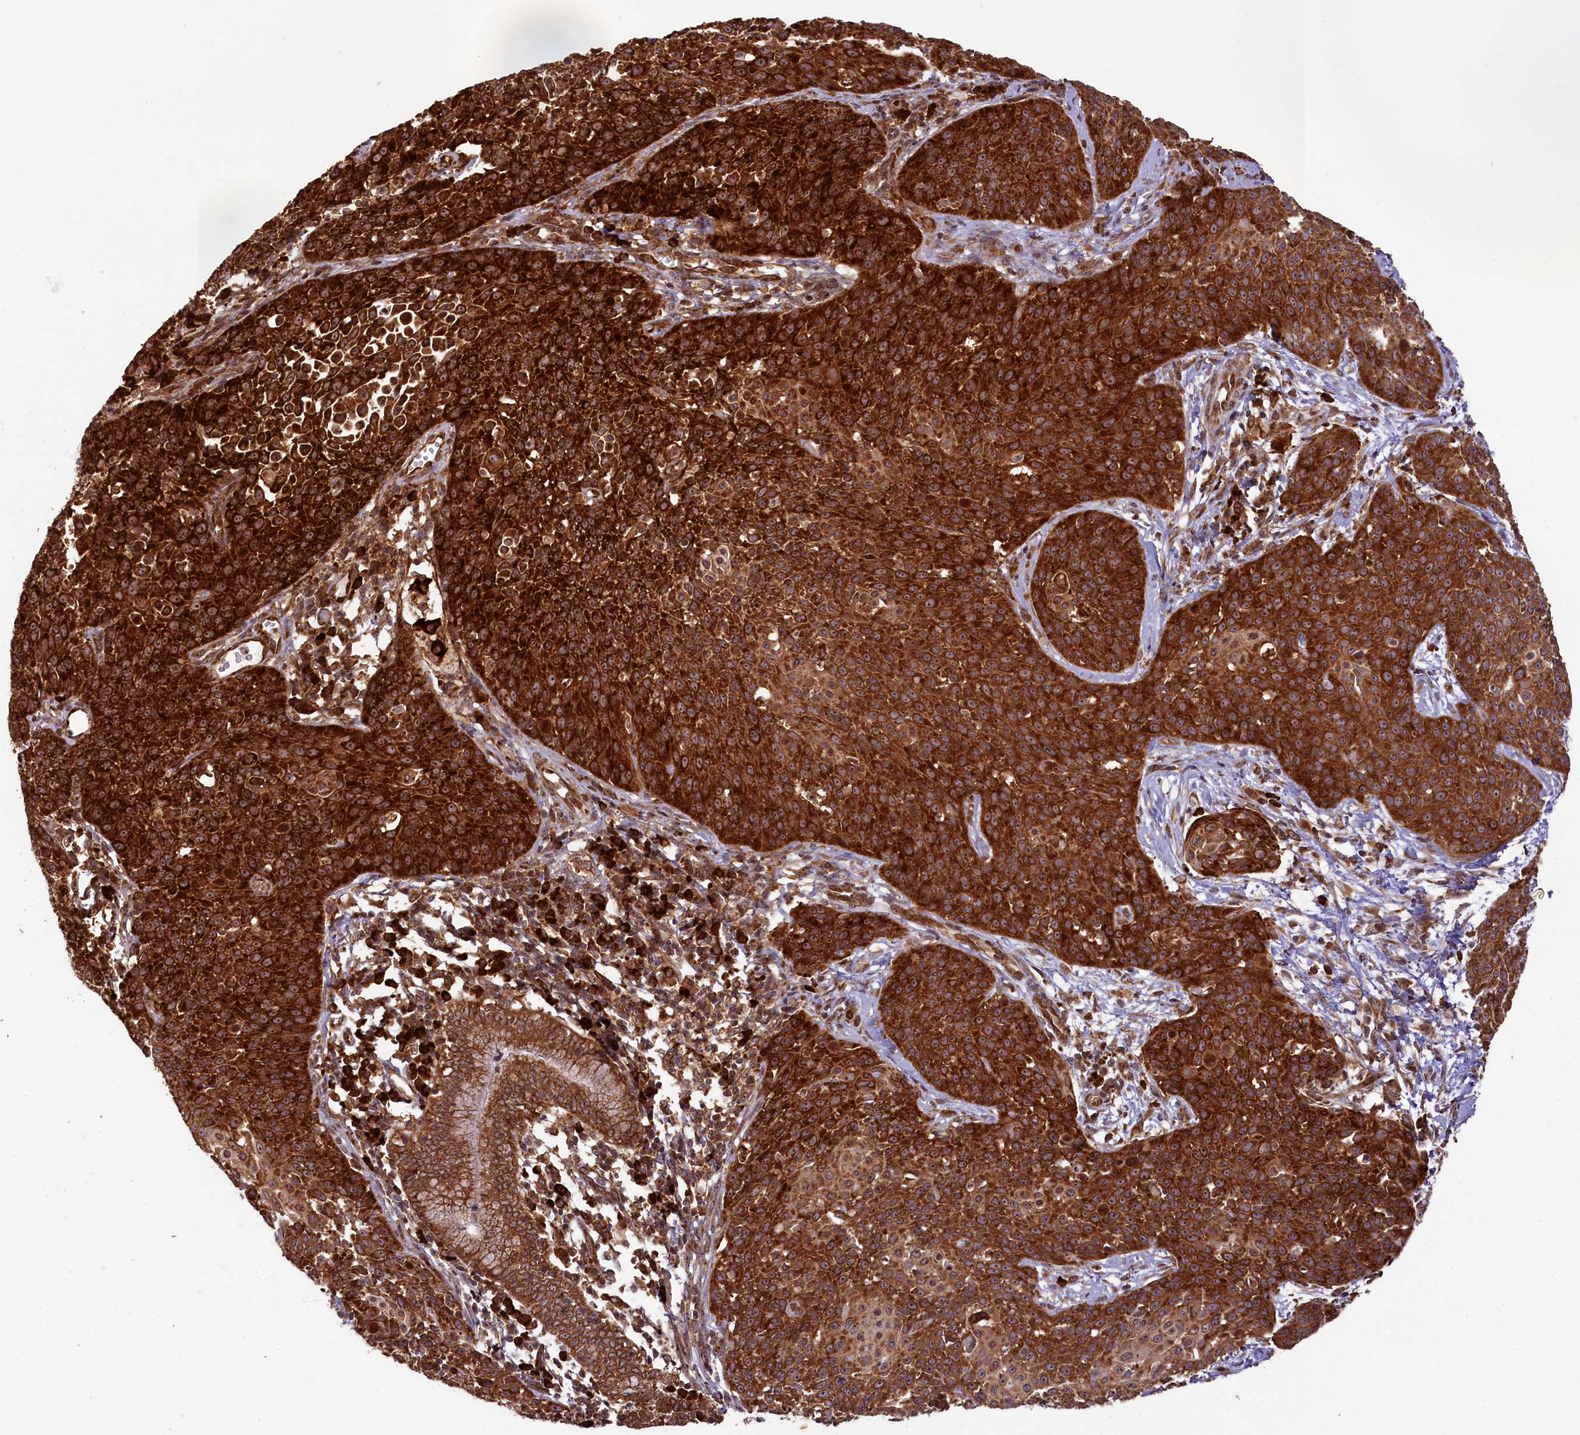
{"staining": {"intensity": "strong", "quantity": ">75%", "location": "cytoplasmic/membranous"}, "tissue": "cervical cancer", "cell_type": "Tumor cells", "image_type": "cancer", "snomed": [{"axis": "morphology", "description": "Squamous cell carcinoma, NOS"}, {"axis": "topography", "description": "Cervix"}], "caption": "Immunohistochemistry (IHC) histopathology image of squamous cell carcinoma (cervical) stained for a protein (brown), which shows high levels of strong cytoplasmic/membranous staining in approximately >75% of tumor cells.", "gene": "LARP4", "patient": {"sex": "female", "age": 38}}